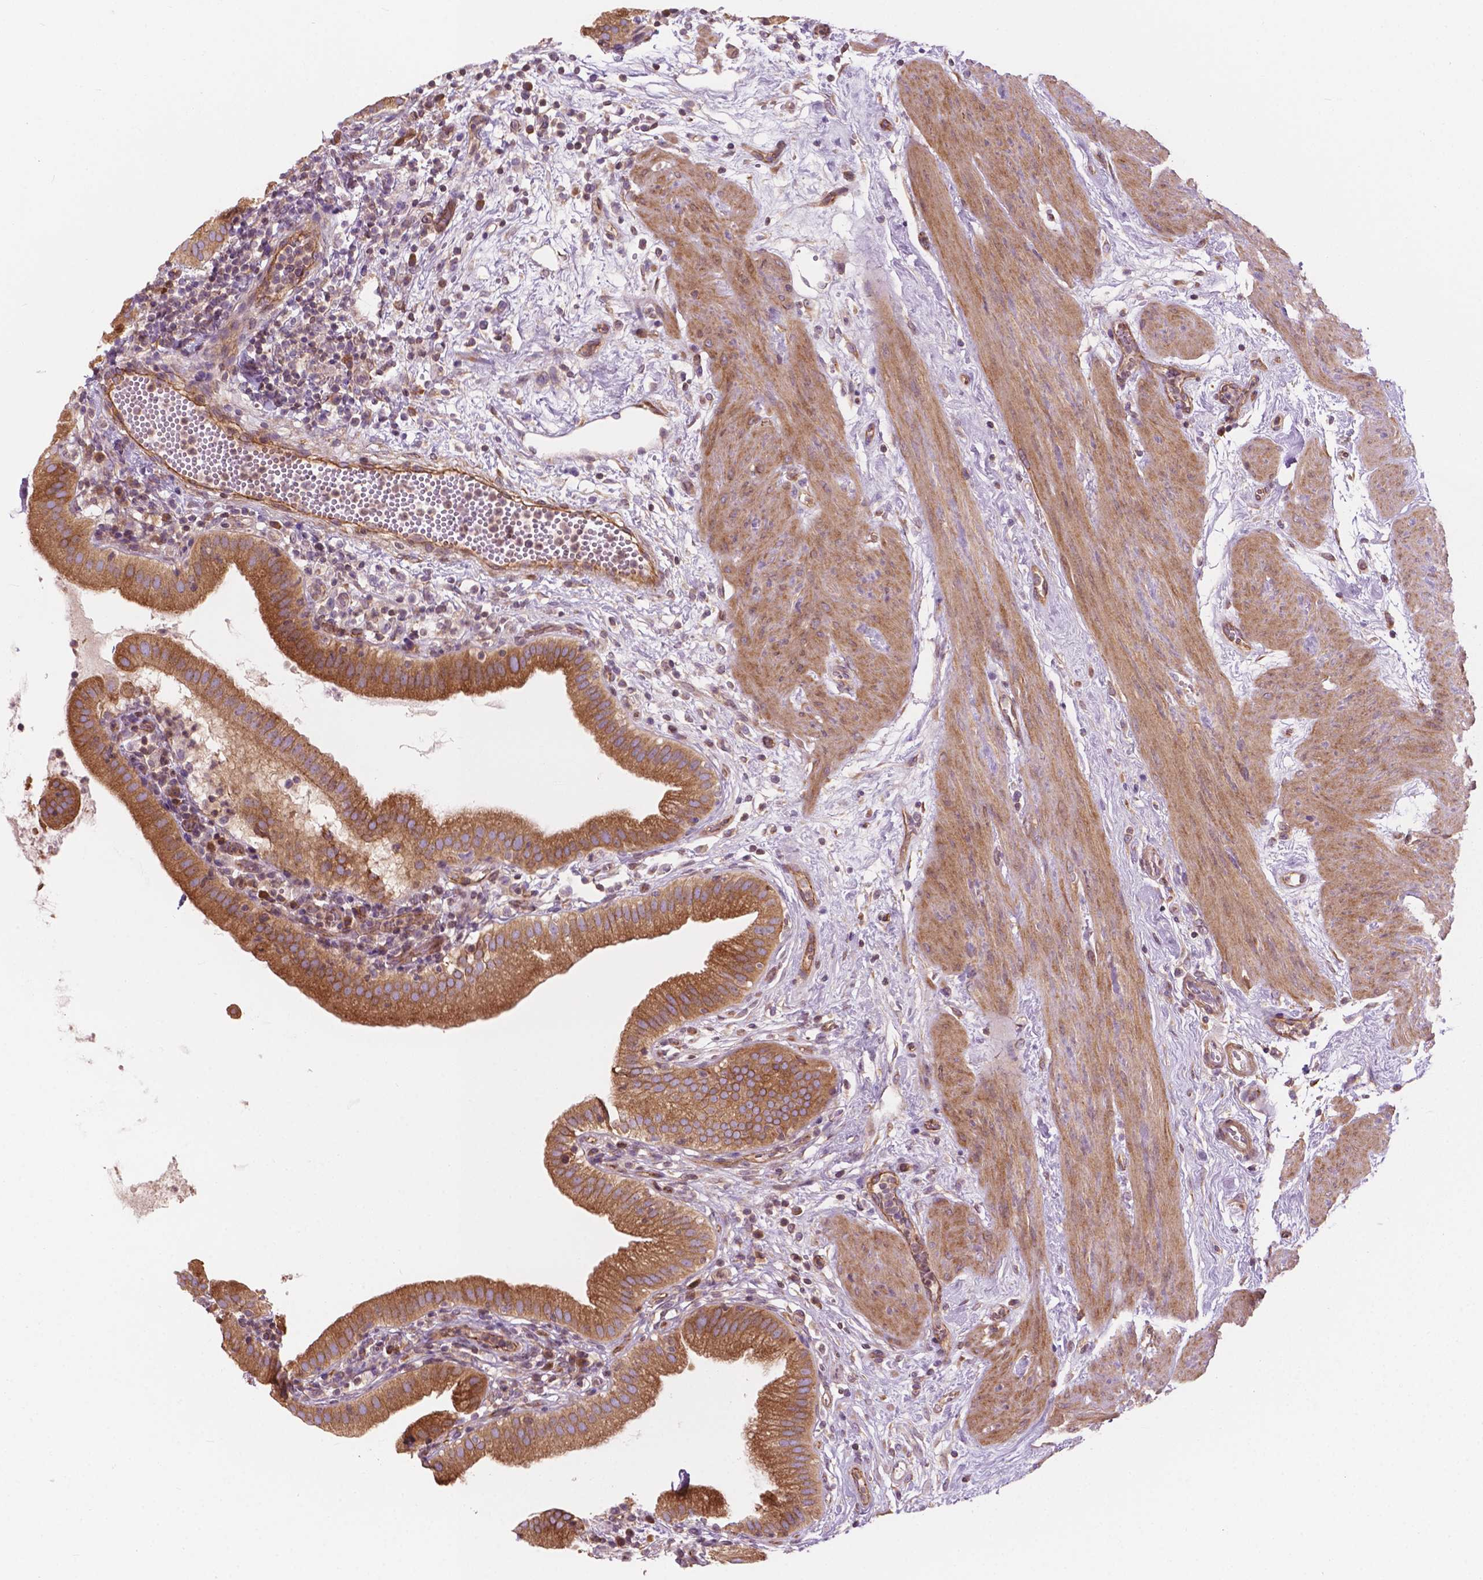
{"staining": {"intensity": "strong", "quantity": ">75%", "location": "cytoplasmic/membranous"}, "tissue": "gallbladder", "cell_type": "Glandular cells", "image_type": "normal", "snomed": [{"axis": "morphology", "description": "Normal tissue, NOS"}, {"axis": "topography", "description": "Gallbladder"}], "caption": "A micrograph of human gallbladder stained for a protein reveals strong cytoplasmic/membranous brown staining in glandular cells.", "gene": "SURF4", "patient": {"sex": "female", "age": 65}}